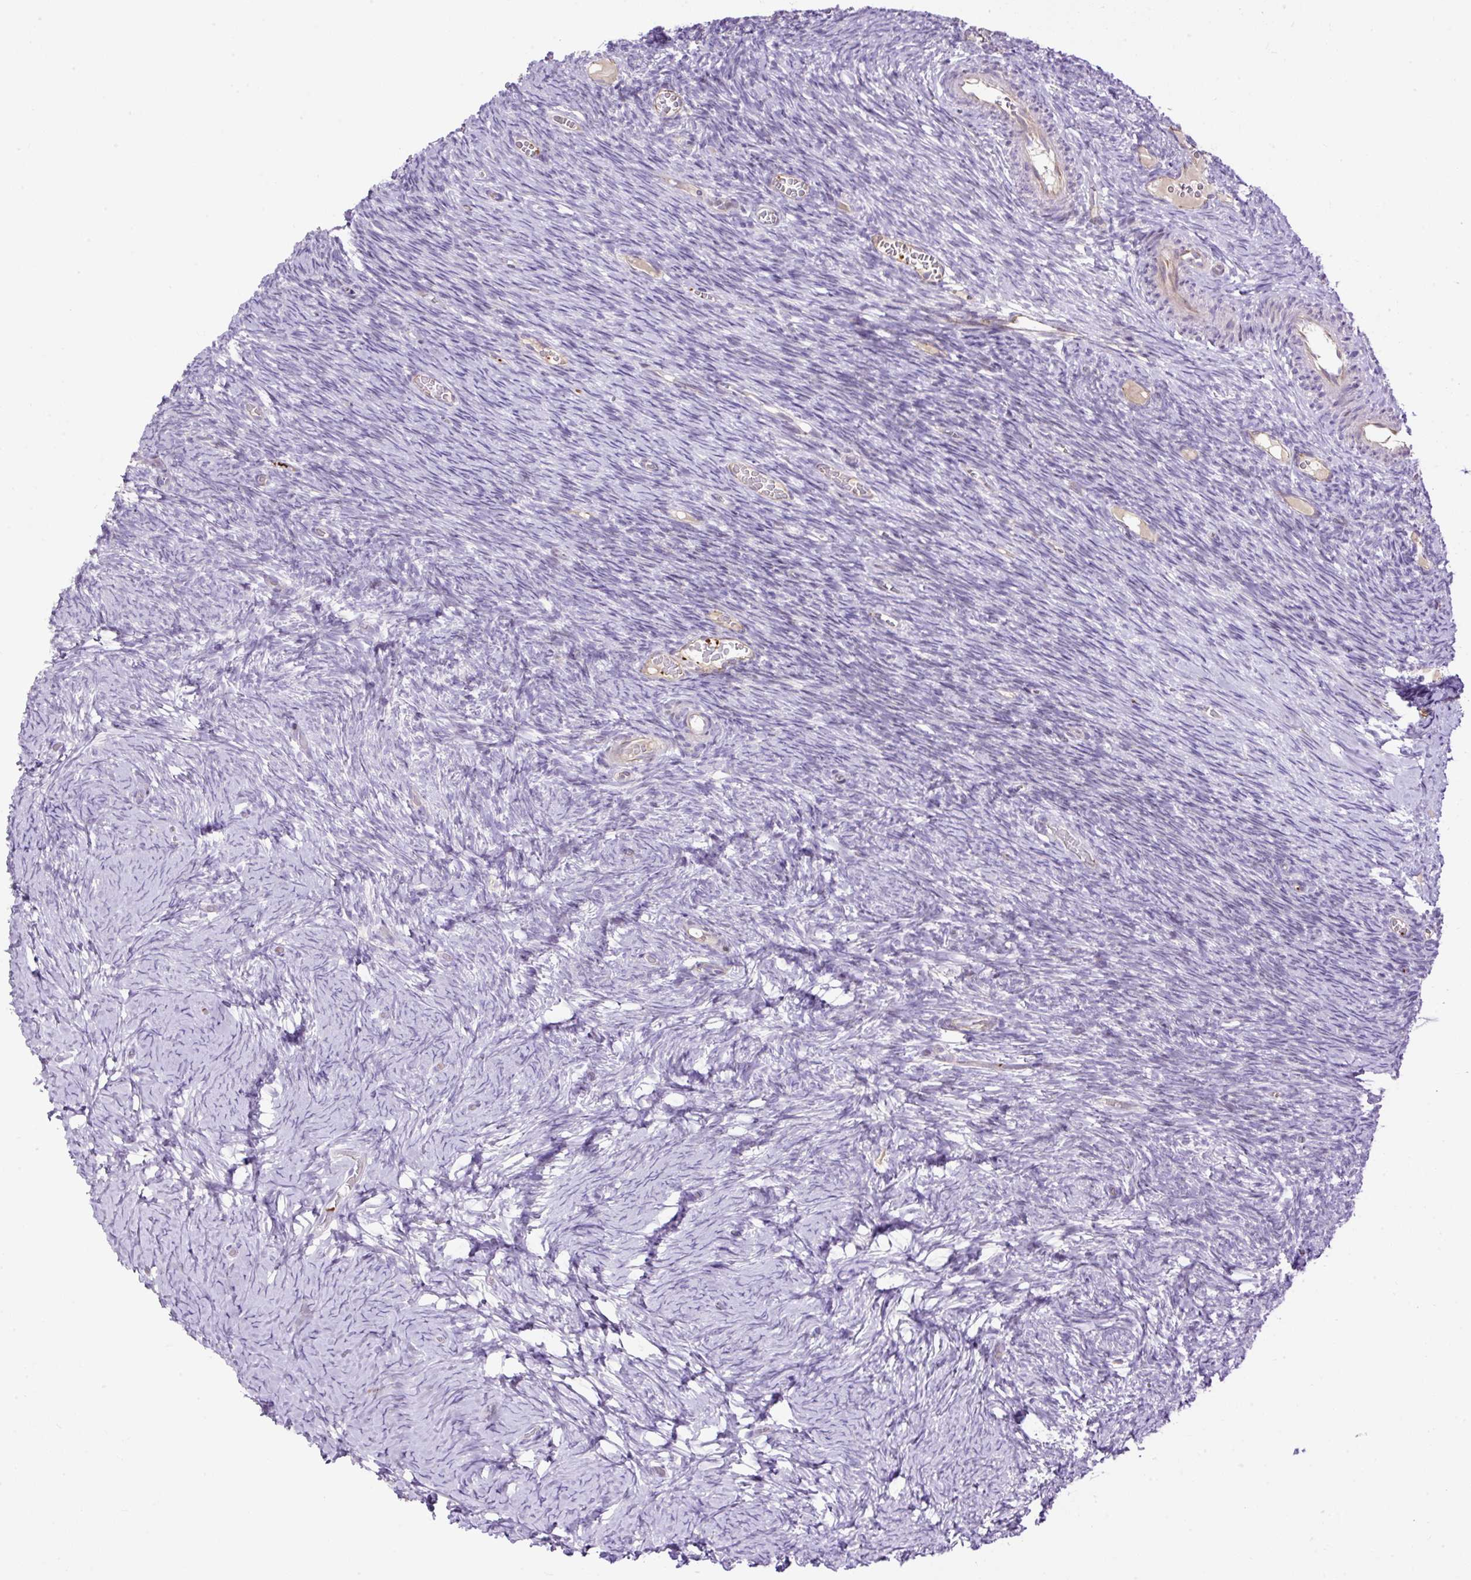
{"staining": {"intensity": "negative", "quantity": "none", "location": "none"}, "tissue": "ovary", "cell_type": "Follicle cells", "image_type": "normal", "snomed": [{"axis": "morphology", "description": "Normal tissue, NOS"}, {"axis": "topography", "description": "Ovary"}], "caption": "High magnification brightfield microscopy of benign ovary stained with DAB (brown) and counterstained with hematoxylin (blue): follicle cells show no significant staining. (Stains: DAB (3,3'-diaminobenzidine) immunohistochemistry with hematoxylin counter stain, Microscopy: brightfield microscopy at high magnification).", "gene": "MAGEB16", "patient": {"sex": "female", "age": 39}}